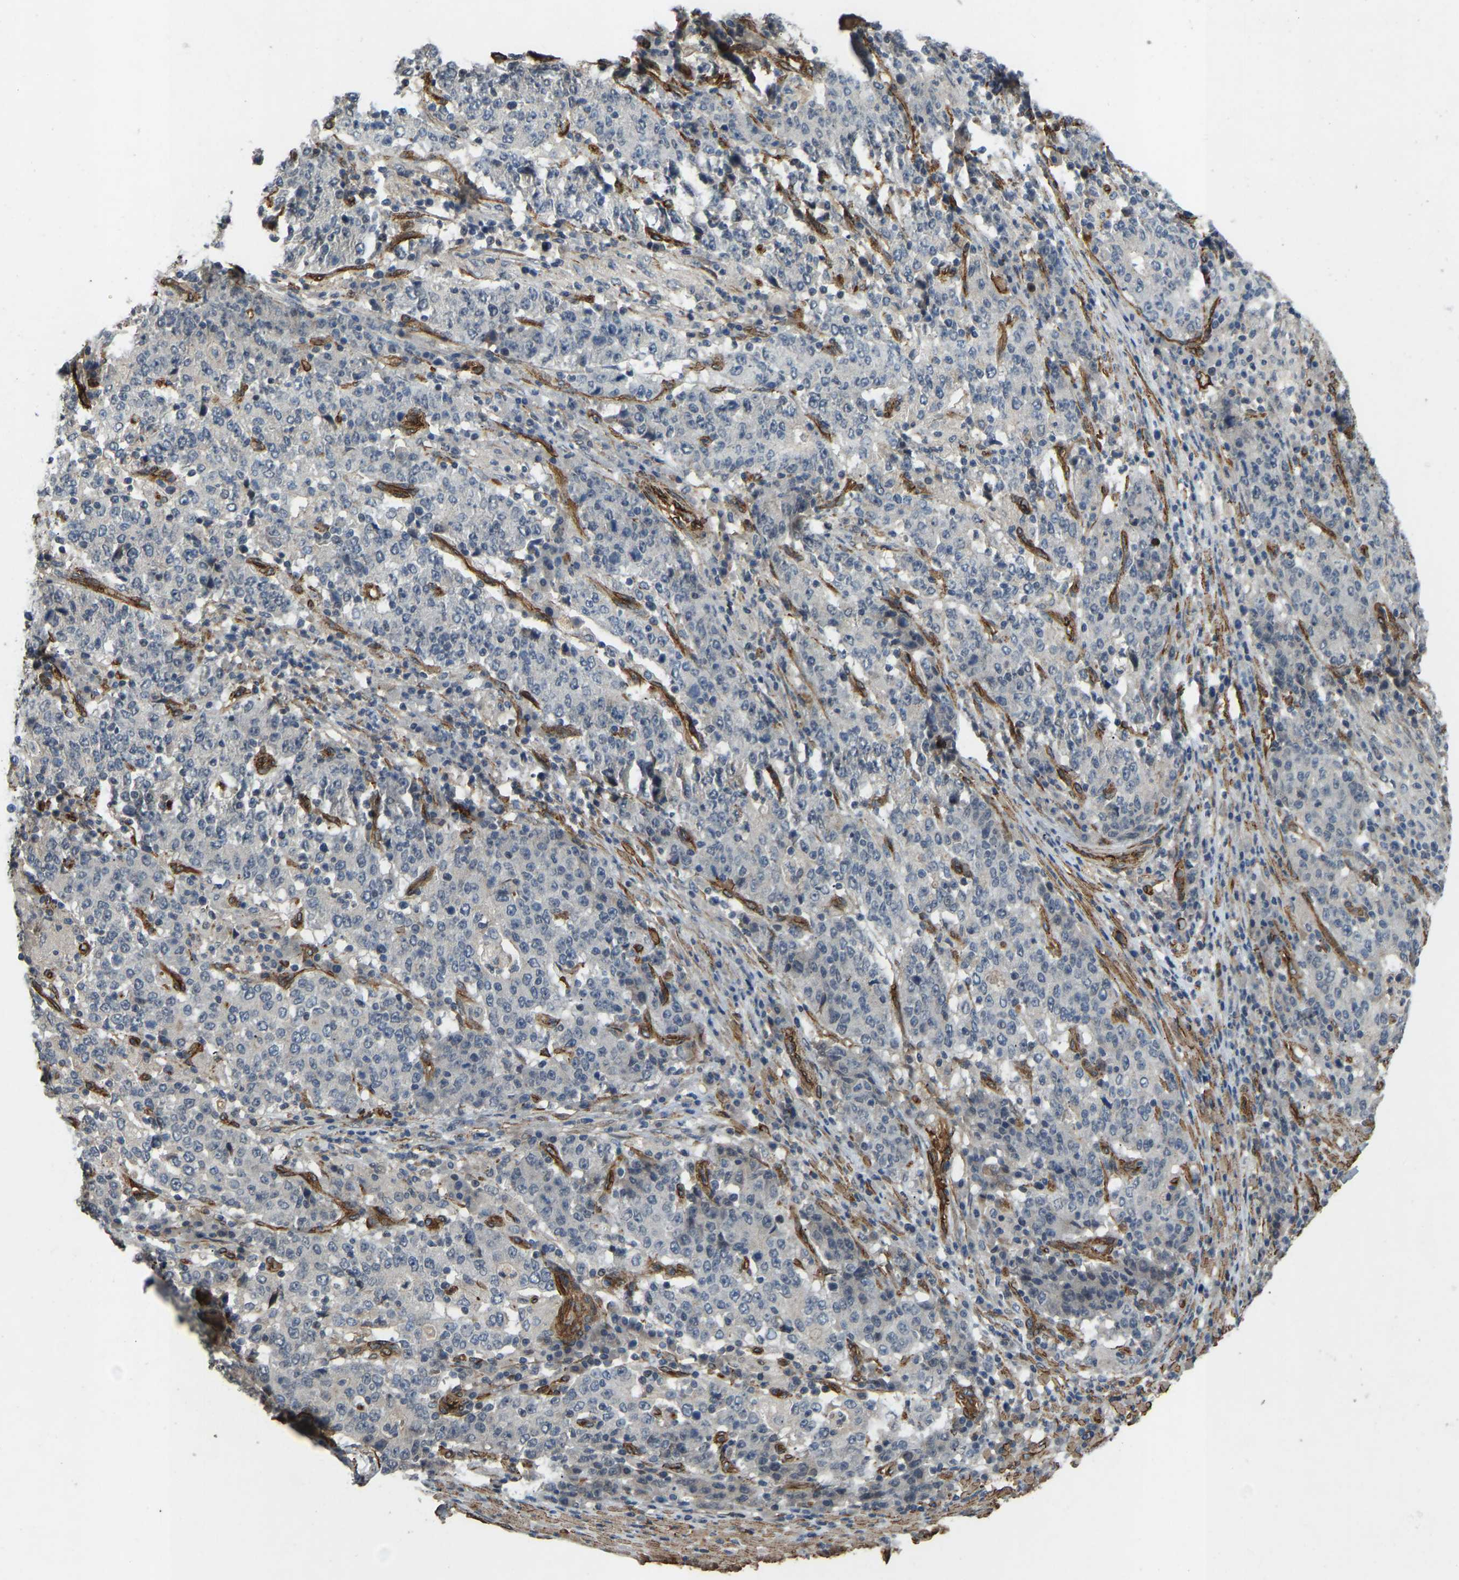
{"staining": {"intensity": "negative", "quantity": "none", "location": "none"}, "tissue": "stomach cancer", "cell_type": "Tumor cells", "image_type": "cancer", "snomed": [{"axis": "morphology", "description": "Adenocarcinoma, NOS"}, {"axis": "topography", "description": "Stomach"}], "caption": "Tumor cells are negative for brown protein staining in stomach cancer (adenocarcinoma).", "gene": "NMB", "patient": {"sex": "male", "age": 59}}